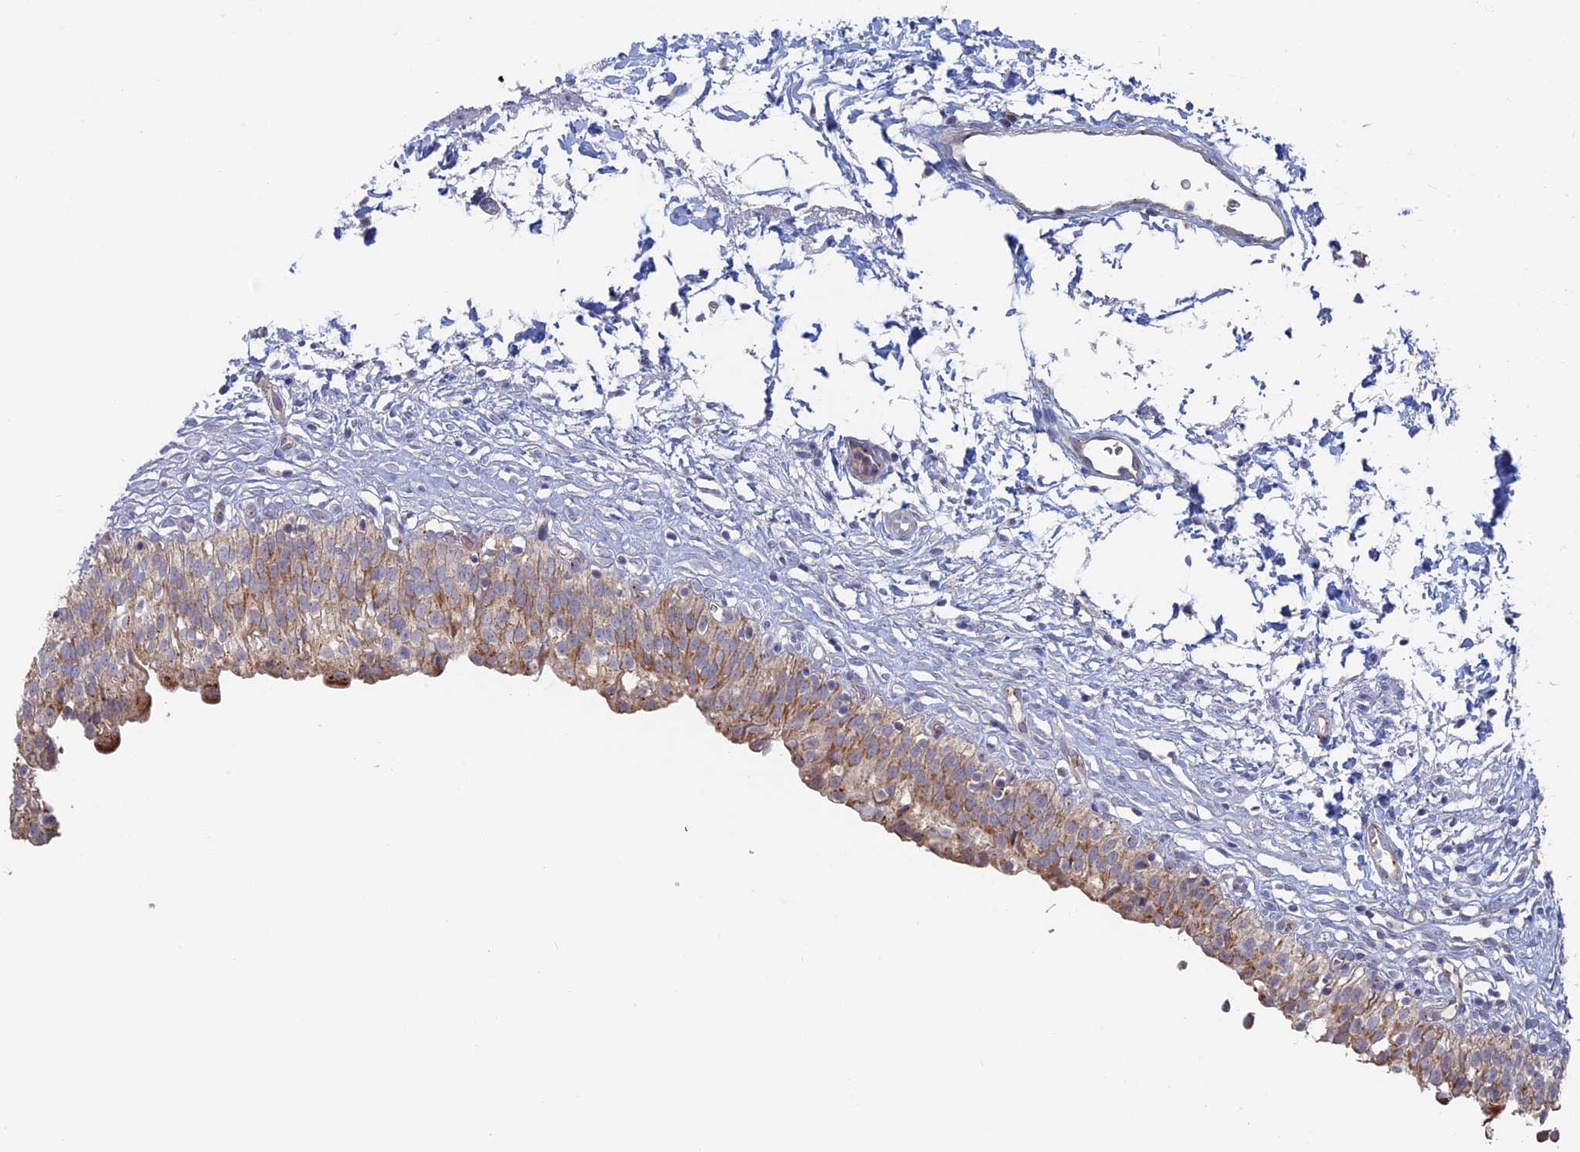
{"staining": {"intensity": "moderate", "quantity": ">75%", "location": "cytoplasmic/membranous"}, "tissue": "urinary bladder", "cell_type": "Urothelial cells", "image_type": "normal", "snomed": [{"axis": "morphology", "description": "Normal tissue, NOS"}, {"axis": "topography", "description": "Urinary bladder"}], "caption": "DAB (3,3'-diaminobenzidine) immunohistochemical staining of normal human urinary bladder reveals moderate cytoplasmic/membranous protein staining in about >75% of urothelial cells.", "gene": "TBC1D30", "patient": {"sex": "male", "age": 55}}